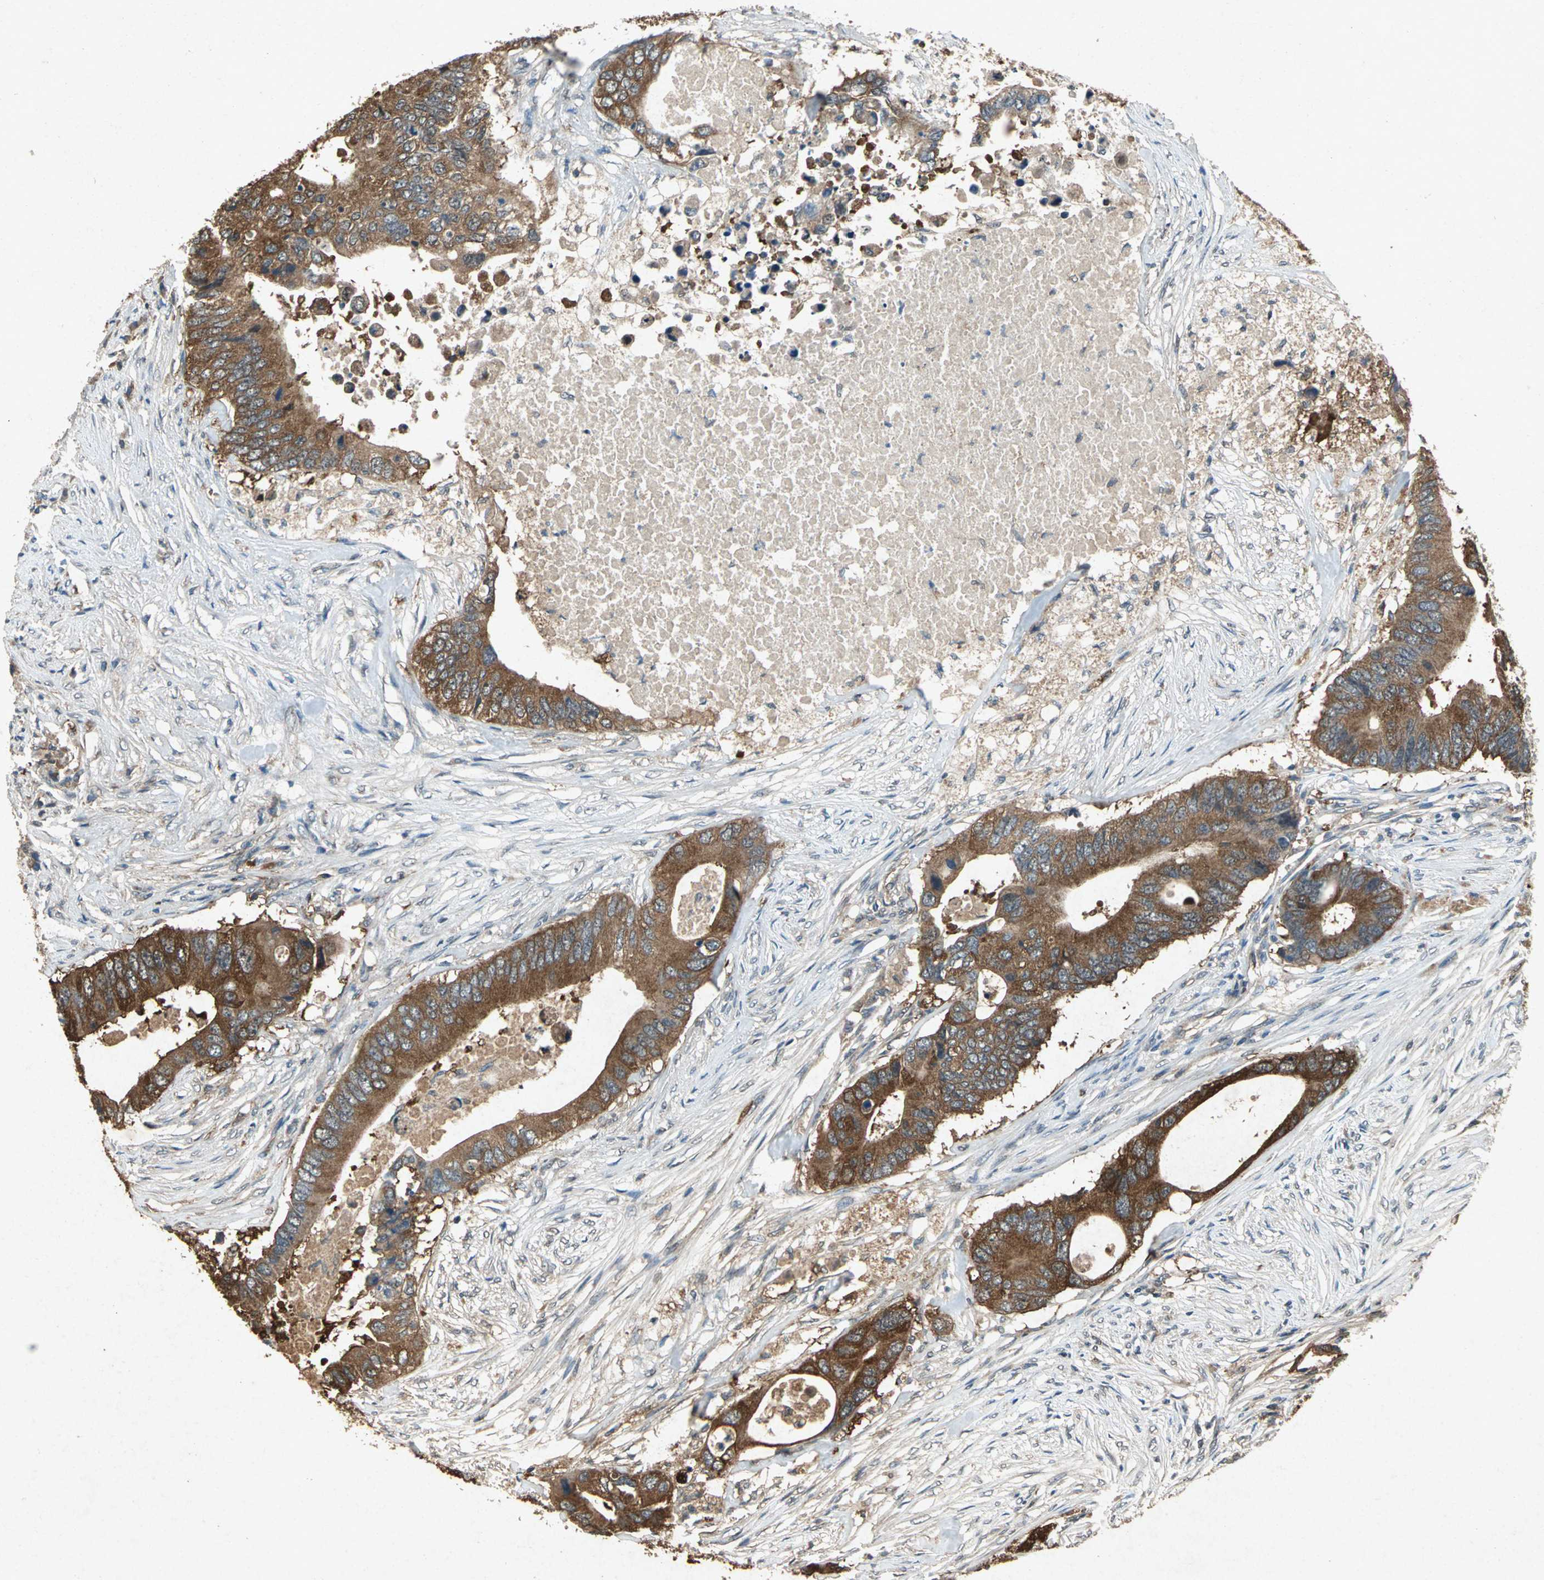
{"staining": {"intensity": "strong", "quantity": ">75%", "location": "cytoplasmic/membranous"}, "tissue": "colorectal cancer", "cell_type": "Tumor cells", "image_type": "cancer", "snomed": [{"axis": "morphology", "description": "Adenocarcinoma, NOS"}, {"axis": "topography", "description": "Colon"}], "caption": "Colorectal cancer stained for a protein exhibits strong cytoplasmic/membranous positivity in tumor cells.", "gene": "HSP90AB1", "patient": {"sex": "male", "age": 71}}